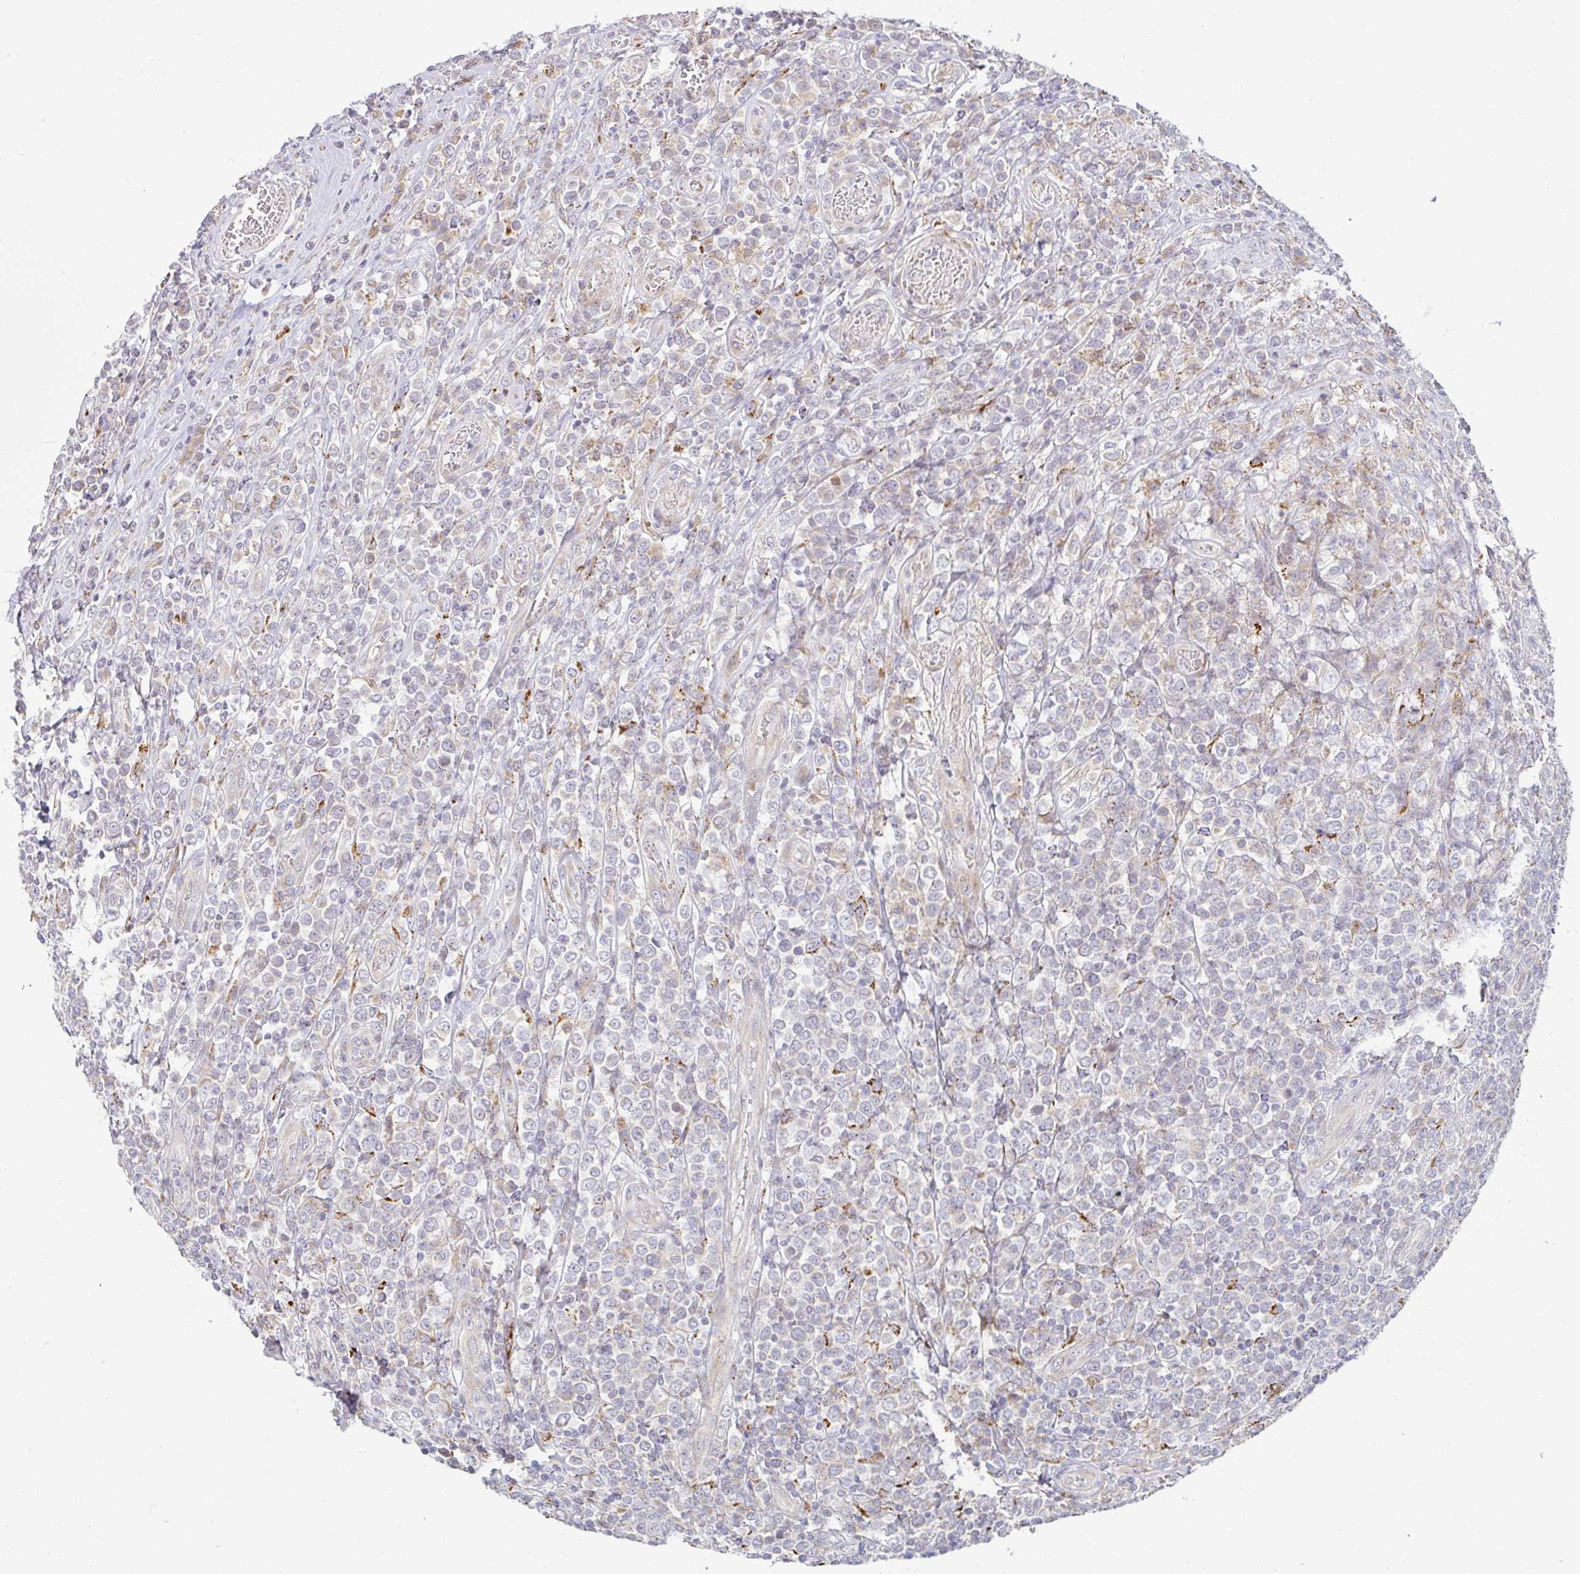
{"staining": {"intensity": "negative", "quantity": "none", "location": "none"}, "tissue": "lymphoma", "cell_type": "Tumor cells", "image_type": "cancer", "snomed": [{"axis": "morphology", "description": "Malignant lymphoma, non-Hodgkin's type, High grade"}, {"axis": "topography", "description": "Soft tissue"}], "caption": "An IHC image of lymphoma is shown. There is no staining in tumor cells of lymphoma.", "gene": "MOB1A", "patient": {"sex": "female", "age": 56}}